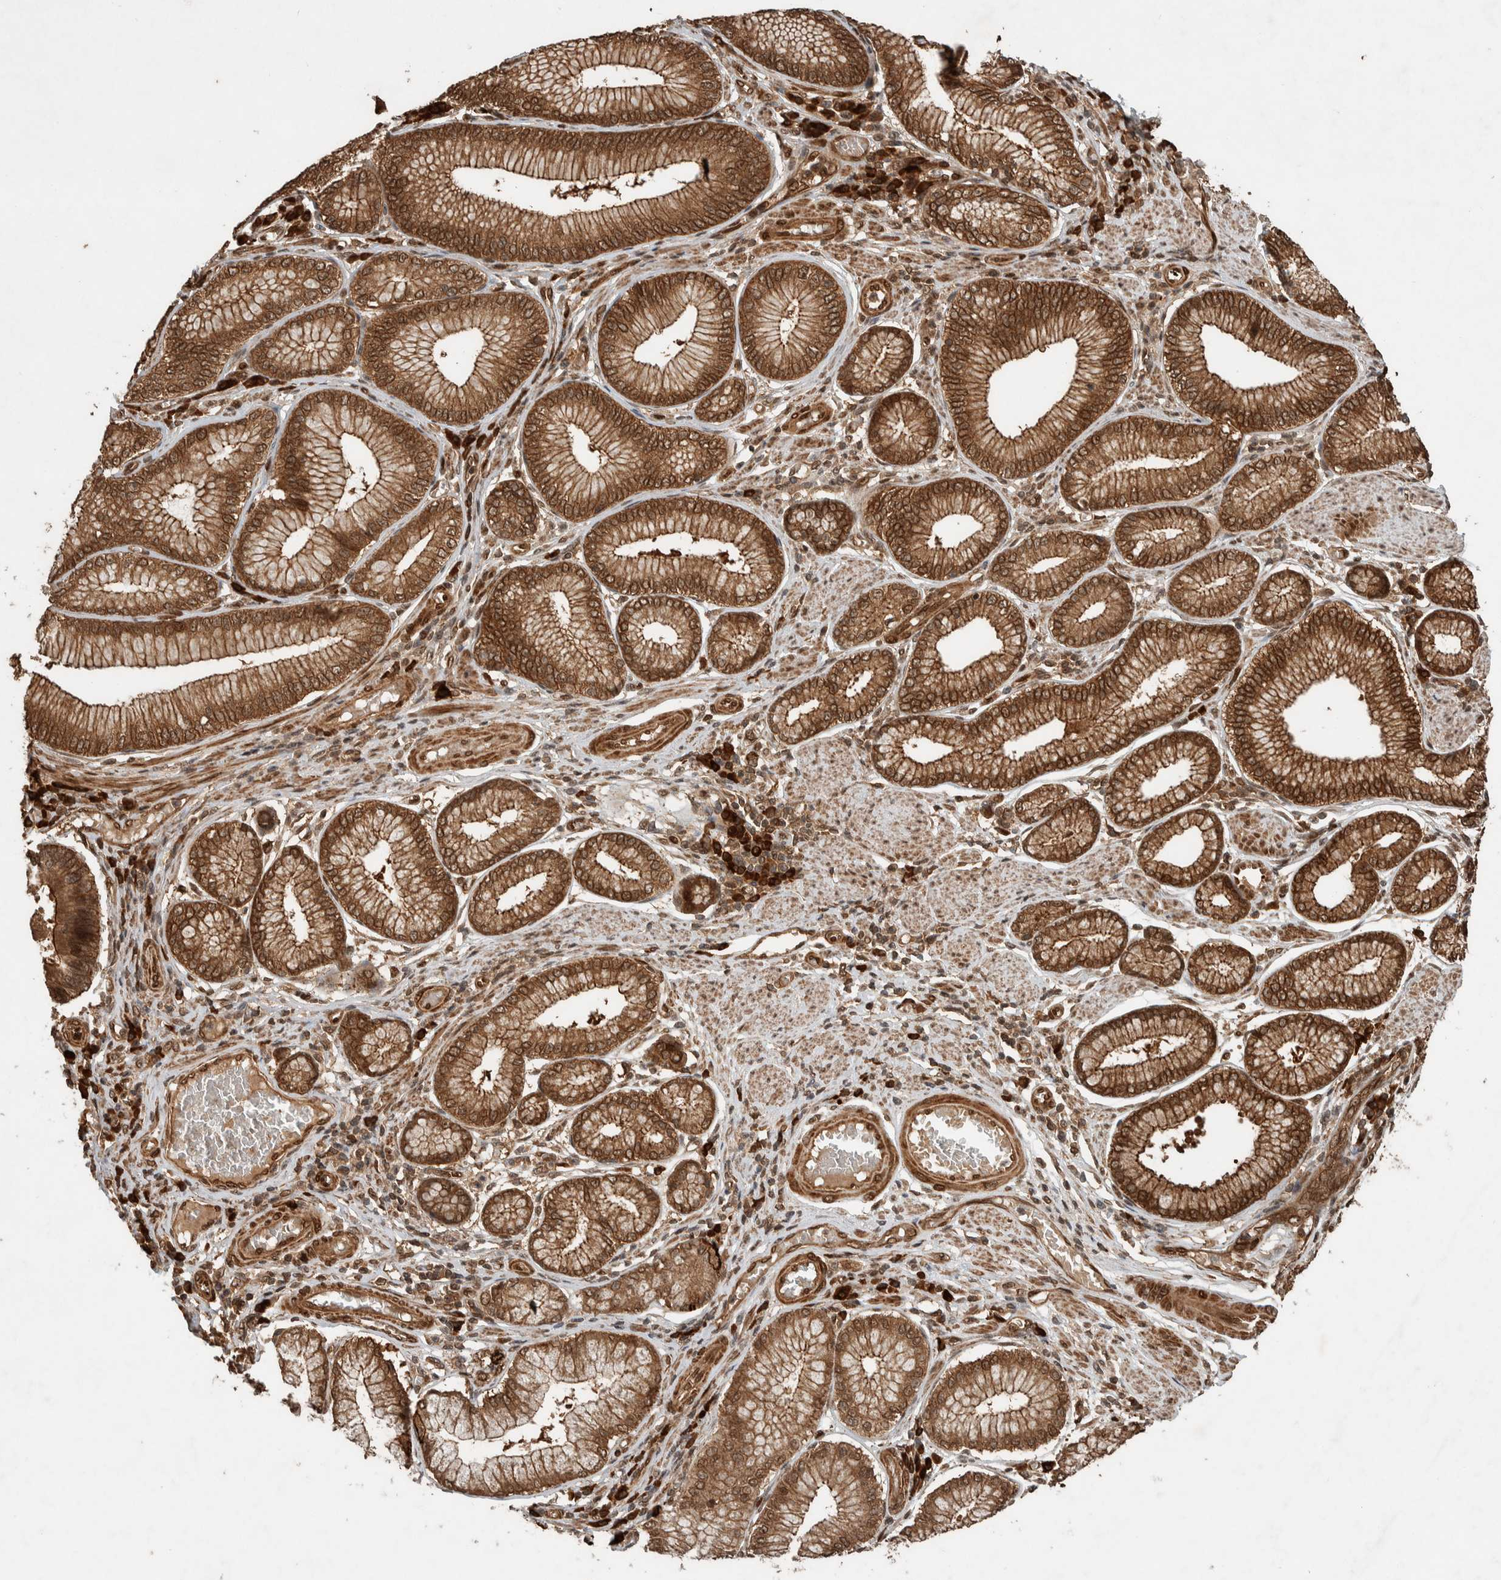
{"staining": {"intensity": "strong", "quantity": ">75%", "location": "cytoplasmic/membranous,nuclear"}, "tissue": "stomach cancer", "cell_type": "Tumor cells", "image_type": "cancer", "snomed": [{"axis": "morphology", "description": "Adenocarcinoma, NOS"}, {"axis": "topography", "description": "Stomach"}], "caption": "The image demonstrates staining of stomach cancer, revealing strong cytoplasmic/membranous and nuclear protein expression (brown color) within tumor cells.", "gene": "CNTROB", "patient": {"sex": "male", "age": 59}}